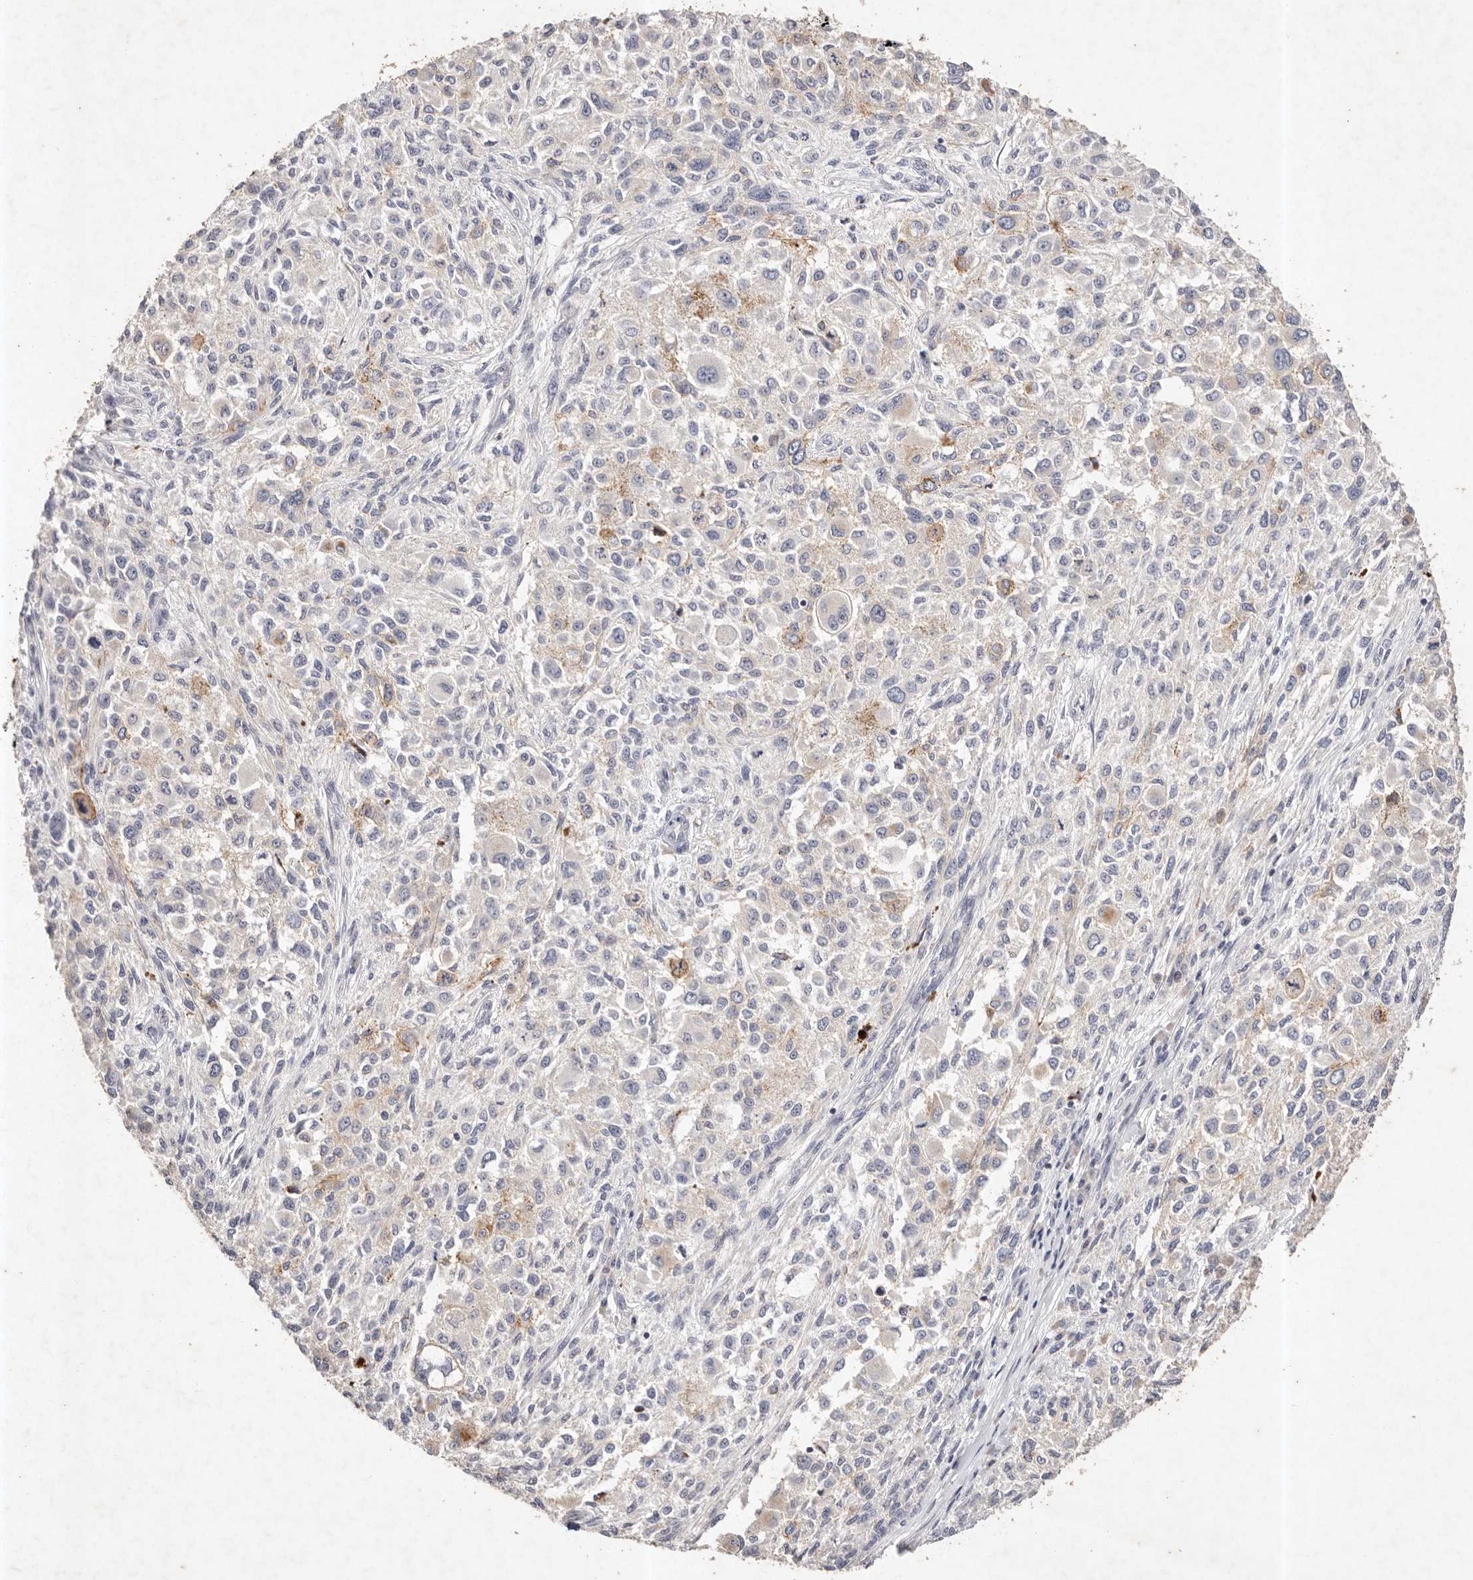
{"staining": {"intensity": "weak", "quantity": "<25%", "location": "cytoplasmic/membranous"}, "tissue": "melanoma", "cell_type": "Tumor cells", "image_type": "cancer", "snomed": [{"axis": "morphology", "description": "Necrosis, NOS"}, {"axis": "morphology", "description": "Malignant melanoma, NOS"}, {"axis": "topography", "description": "Skin"}], "caption": "Tumor cells show no significant protein staining in melanoma.", "gene": "CXADR", "patient": {"sex": "female", "age": 87}}